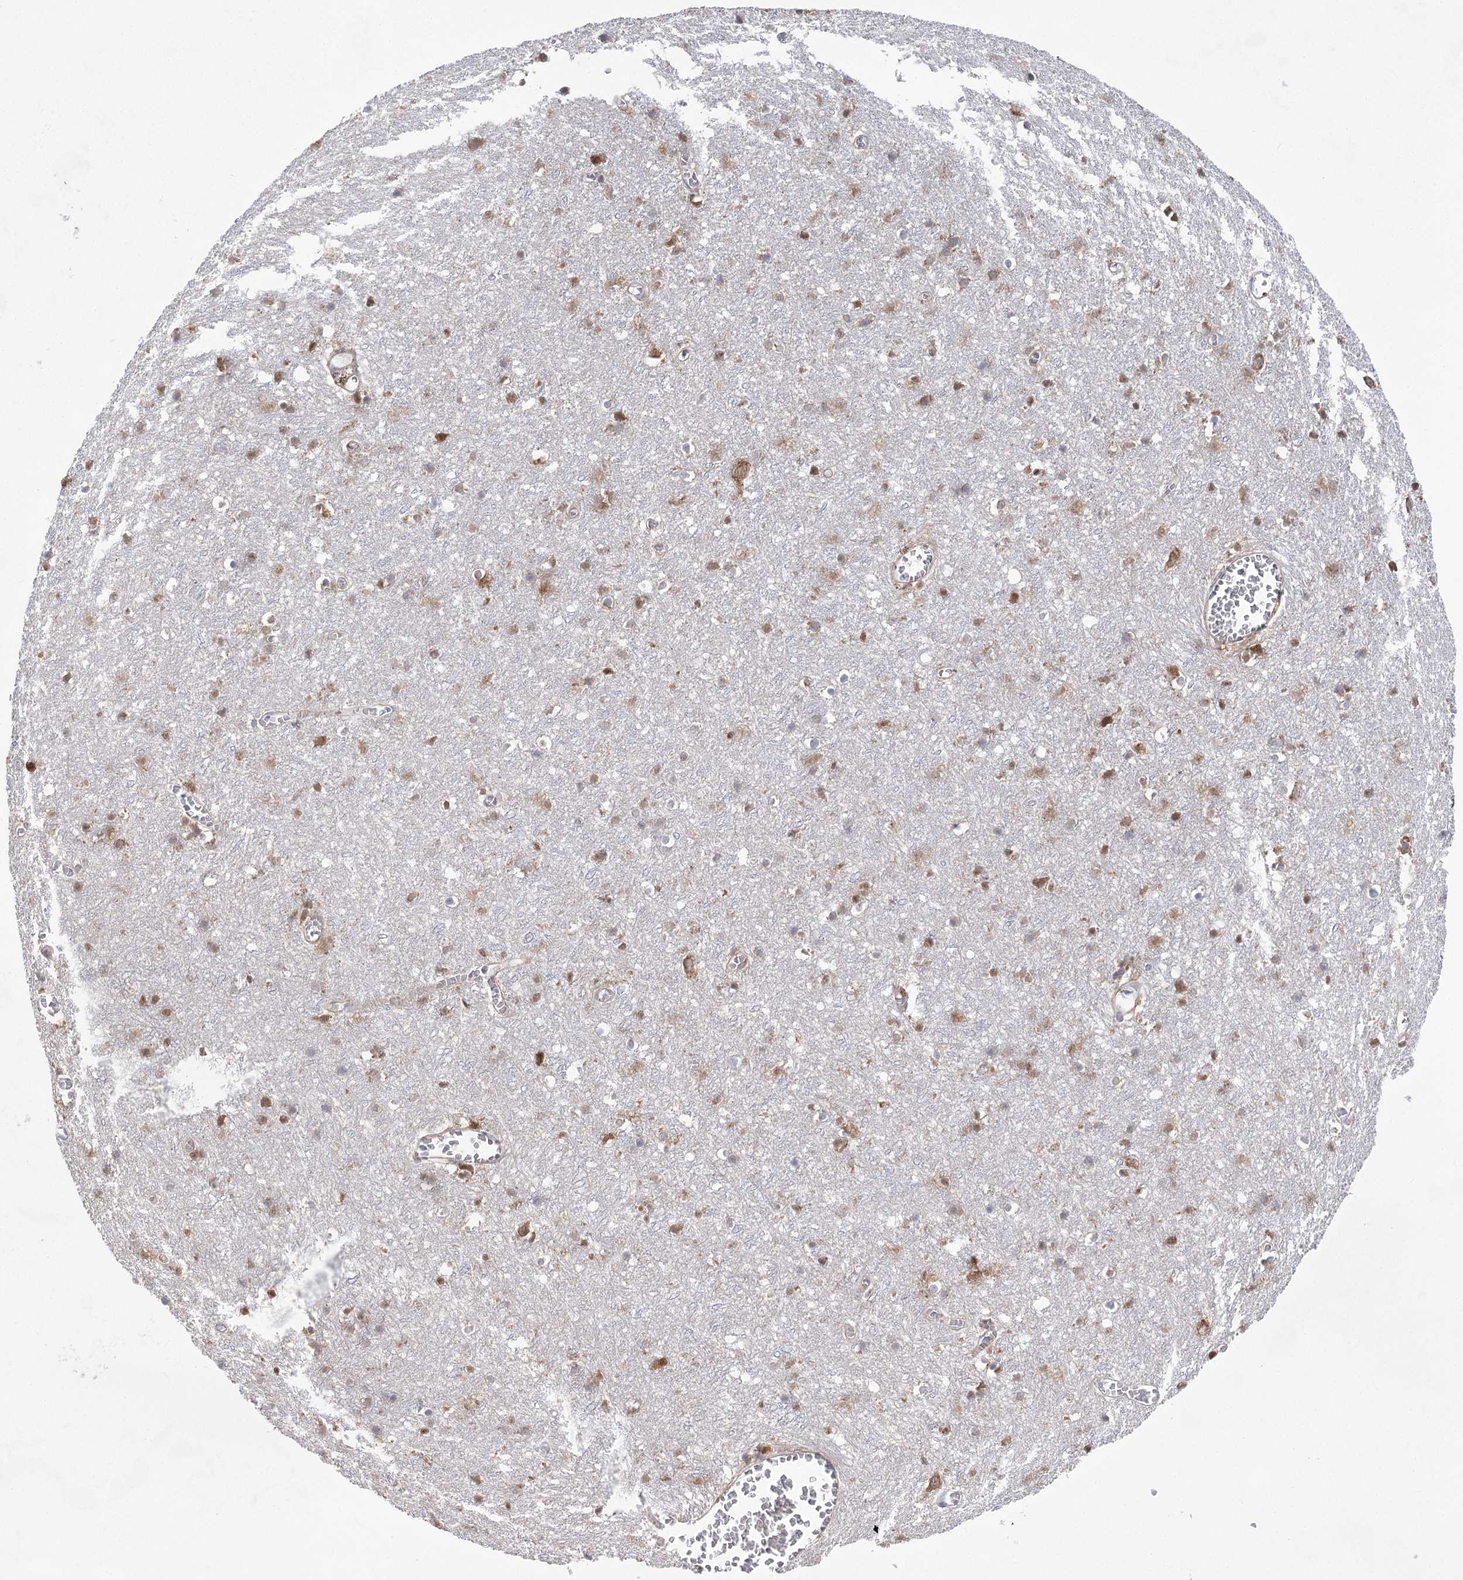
{"staining": {"intensity": "weak", "quantity": ">75%", "location": "cytoplasmic/membranous"}, "tissue": "cerebral cortex", "cell_type": "Endothelial cells", "image_type": "normal", "snomed": [{"axis": "morphology", "description": "Normal tissue, NOS"}, {"axis": "topography", "description": "Cerebral cortex"}], "caption": "The micrograph shows immunohistochemical staining of normal cerebral cortex. There is weak cytoplasmic/membranous expression is present in approximately >75% of endothelial cells.", "gene": "EIF3A", "patient": {"sex": "female", "age": 64}}